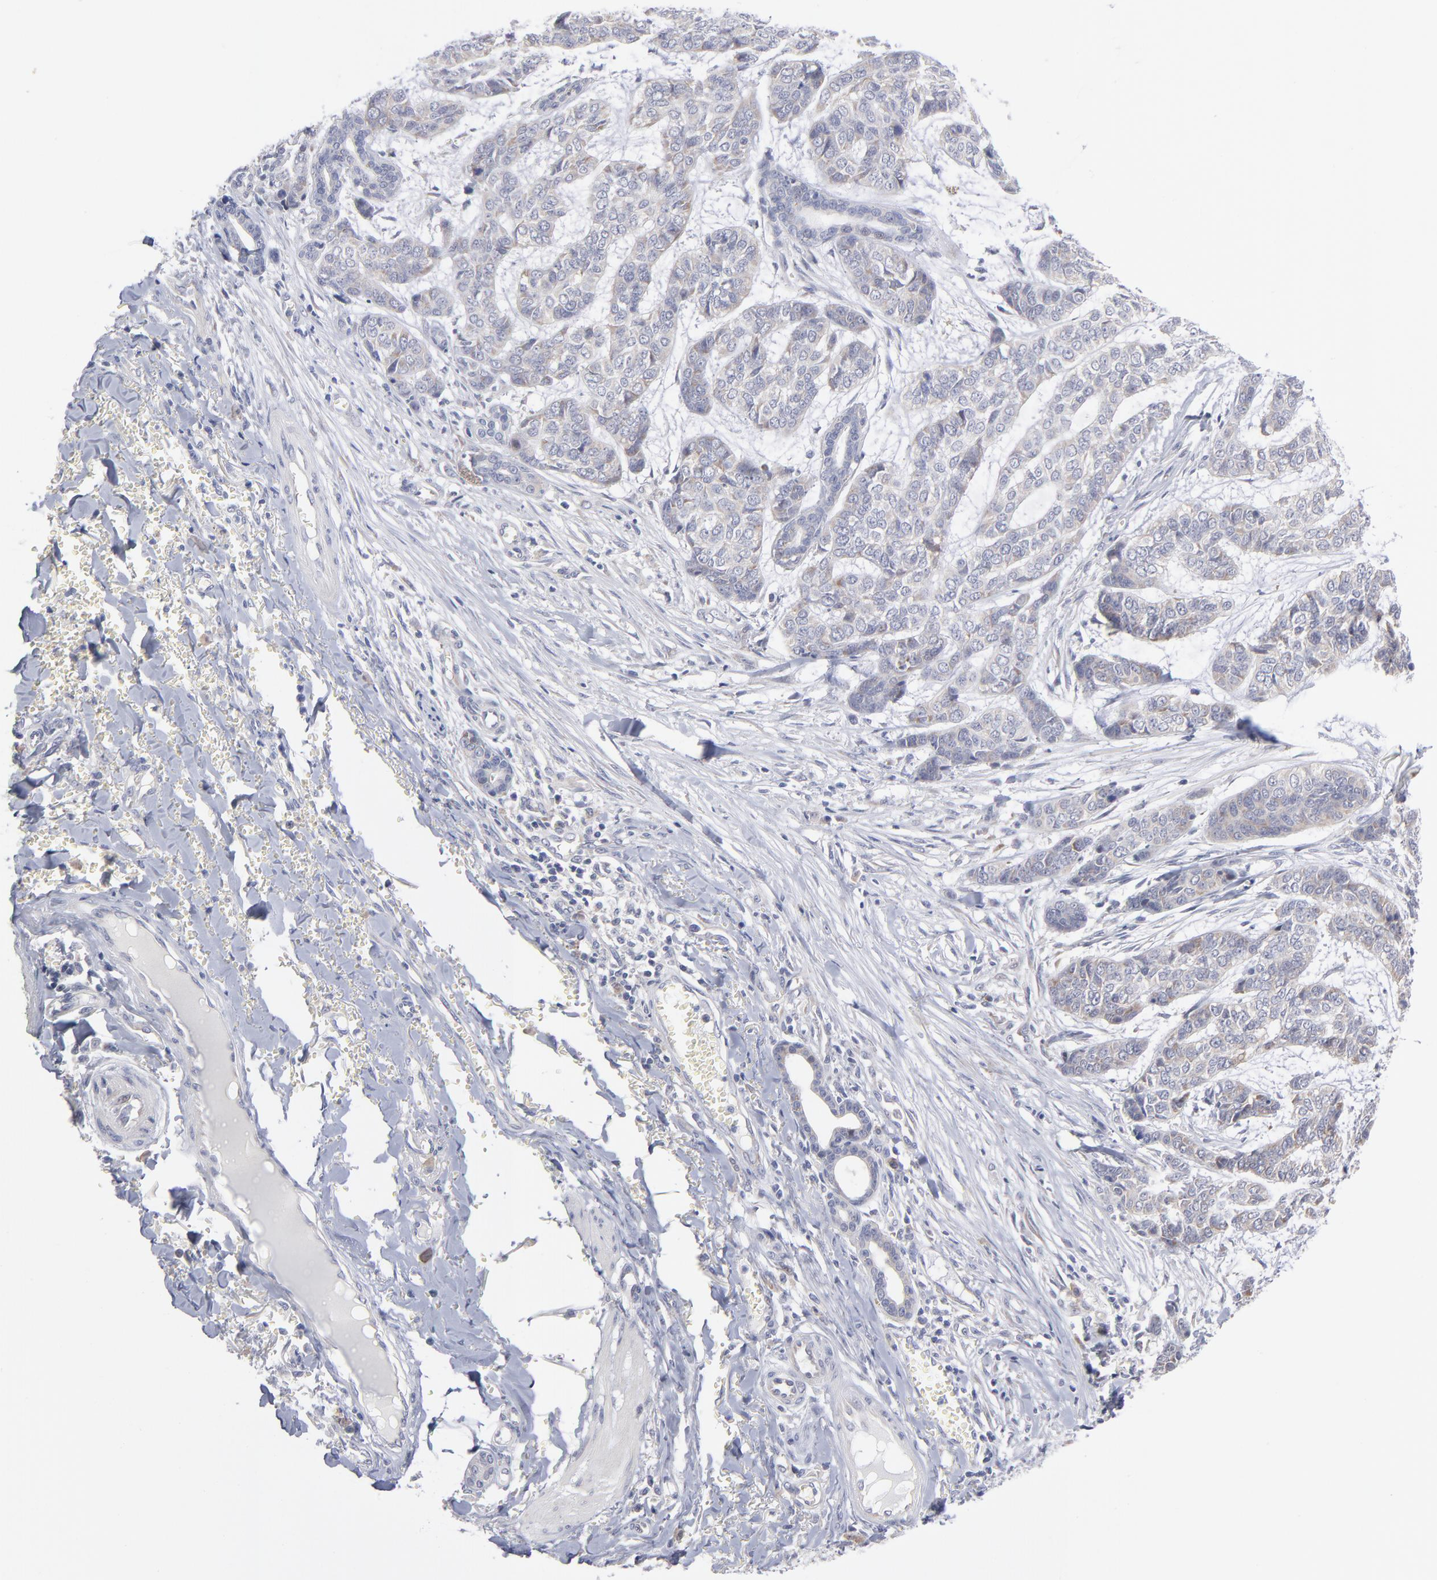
{"staining": {"intensity": "negative", "quantity": "none", "location": "none"}, "tissue": "skin cancer", "cell_type": "Tumor cells", "image_type": "cancer", "snomed": [{"axis": "morphology", "description": "Basal cell carcinoma"}, {"axis": "topography", "description": "Skin"}], "caption": "A high-resolution micrograph shows immunohistochemistry (IHC) staining of skin cancer (basal cell carcinoma), which displays no significant positivity in tumor cells. (DAB (3,3'-diaminobenzidine) IHC with hematoxylin counter stain).", "gene": "RPS24", "patient": {"sex": "female", "age": 64}}